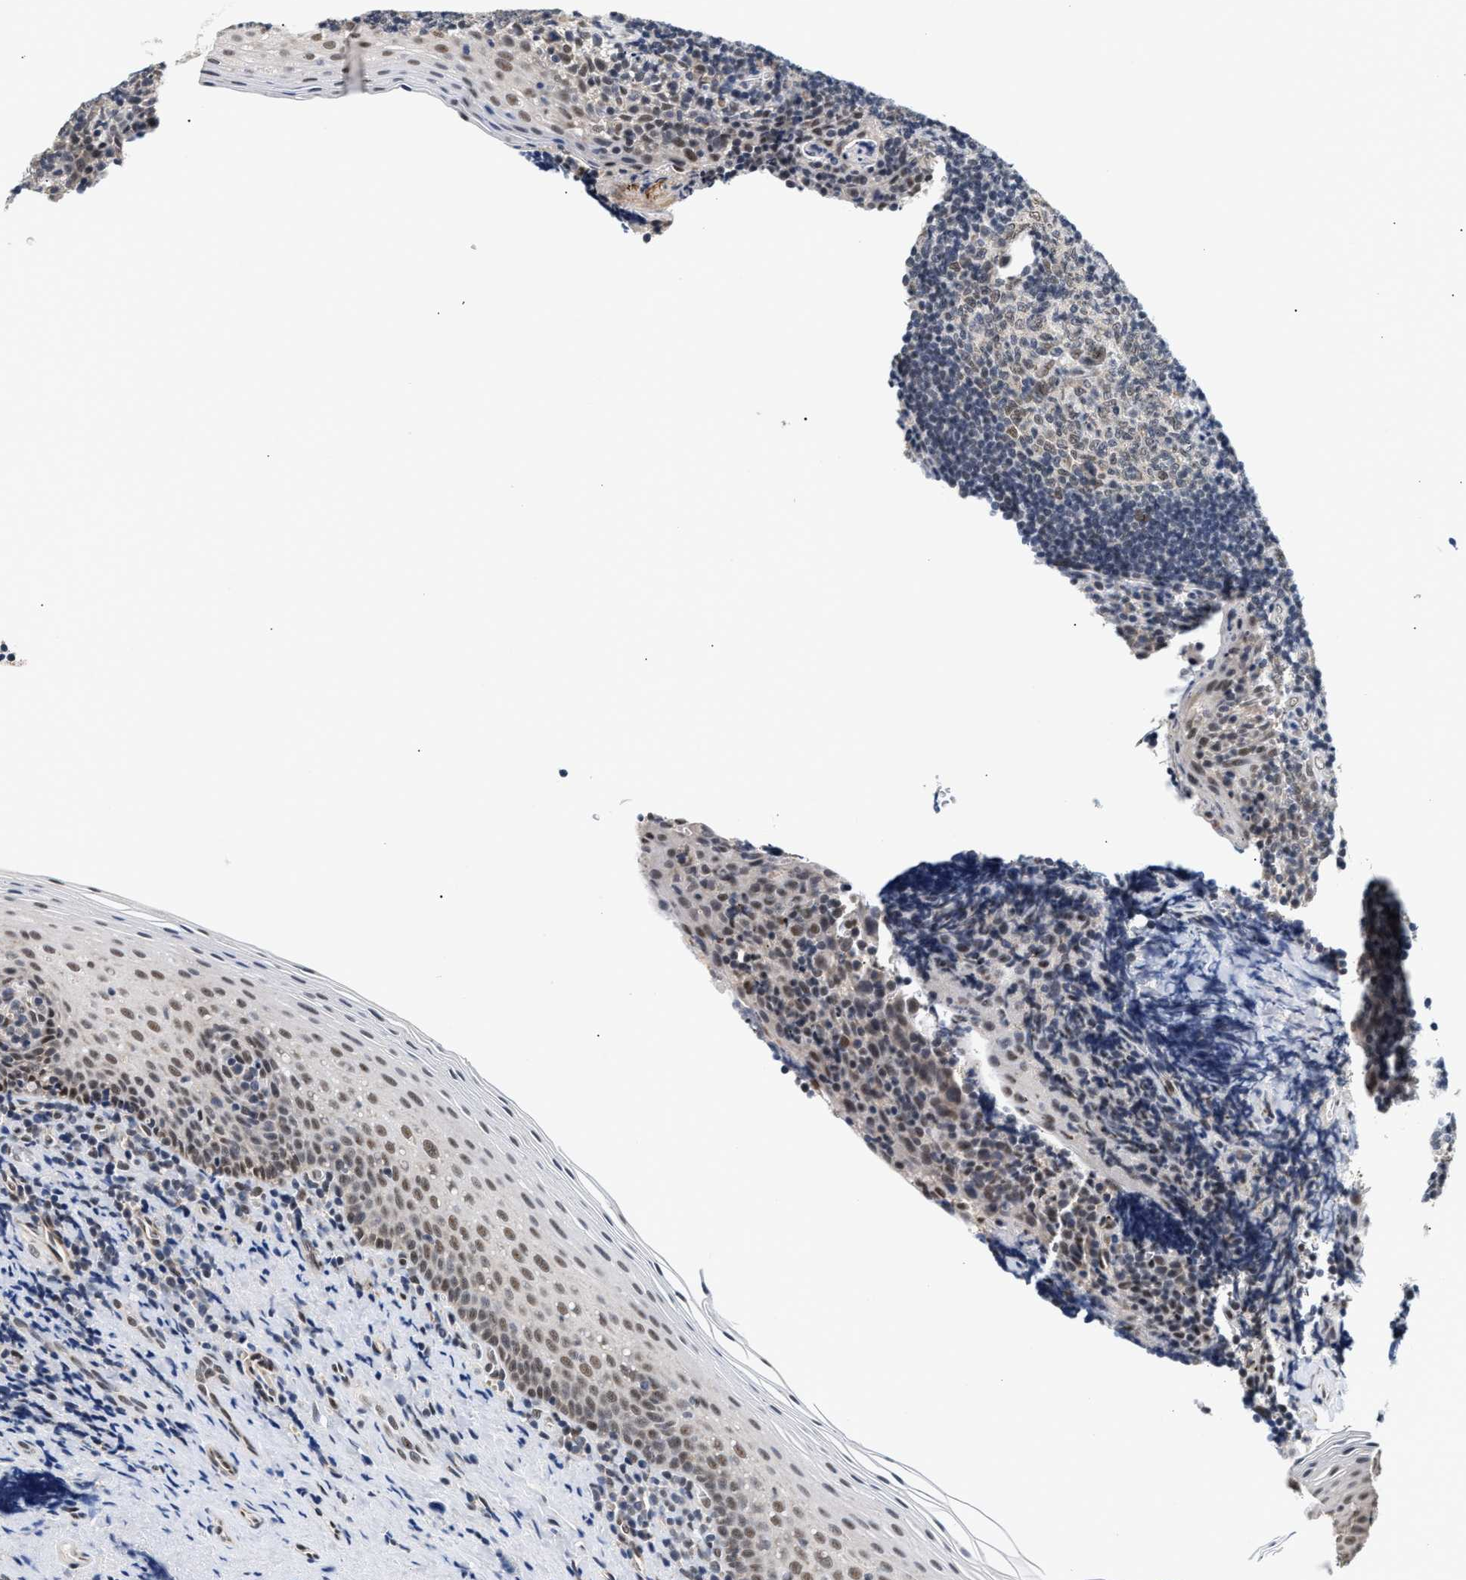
{"staining": {"intensity": "weak", "quantity": "25%-75%", "location": "nuclear"}, "tissue": "tonsil", "cell_type": "Germinal center cells", "image_type": "normal", "snomed": [{"axis": "morphology", "description": "Normal tissue, NOS"}, {"axis": "morphology", "description": "Inflammation, NOS"}, {"axis": "topography", "description": "Tonsil"}], "caption": "IHC photomicrograph of benign human tonsil stained for a protein (brown), which shows low levels of weak nuclear staining in approximately 25%-75% of germinal center cells.", "gene": "THOC1", "patient": {"sex": "female", "age": 31}}